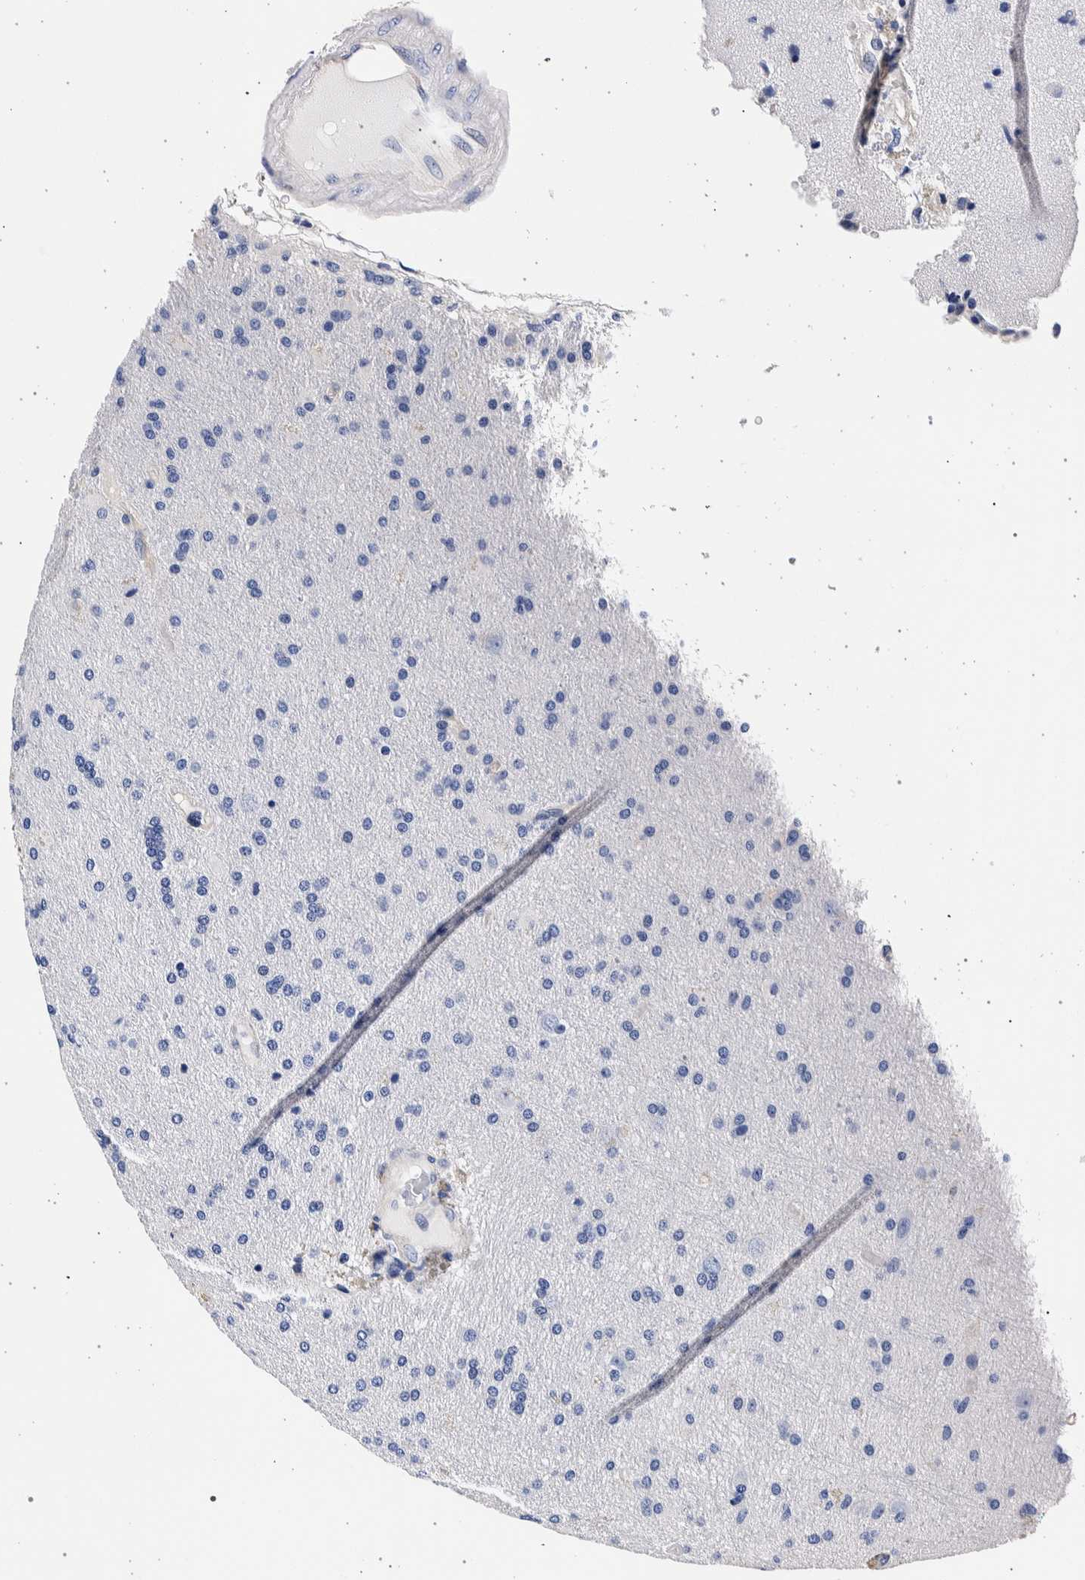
{"staining": {"intensity": "negative", "quantity": "none", "location": "none"}, "tissue": "glioma", "cell_type": "Tumor cells", "image_type": "cancer", "snomed": [{"axis": "morphology", "description": "Glioma, malignant, High grade"}, {"axis": "topography", "description": "Brain"}], "caption": "An IHC photomicrograph of glioma is shown. There is no staining in tumor cells of glioma.", "gene": "NIBAN2", "patient": {"sex": "male", "age": 72}}